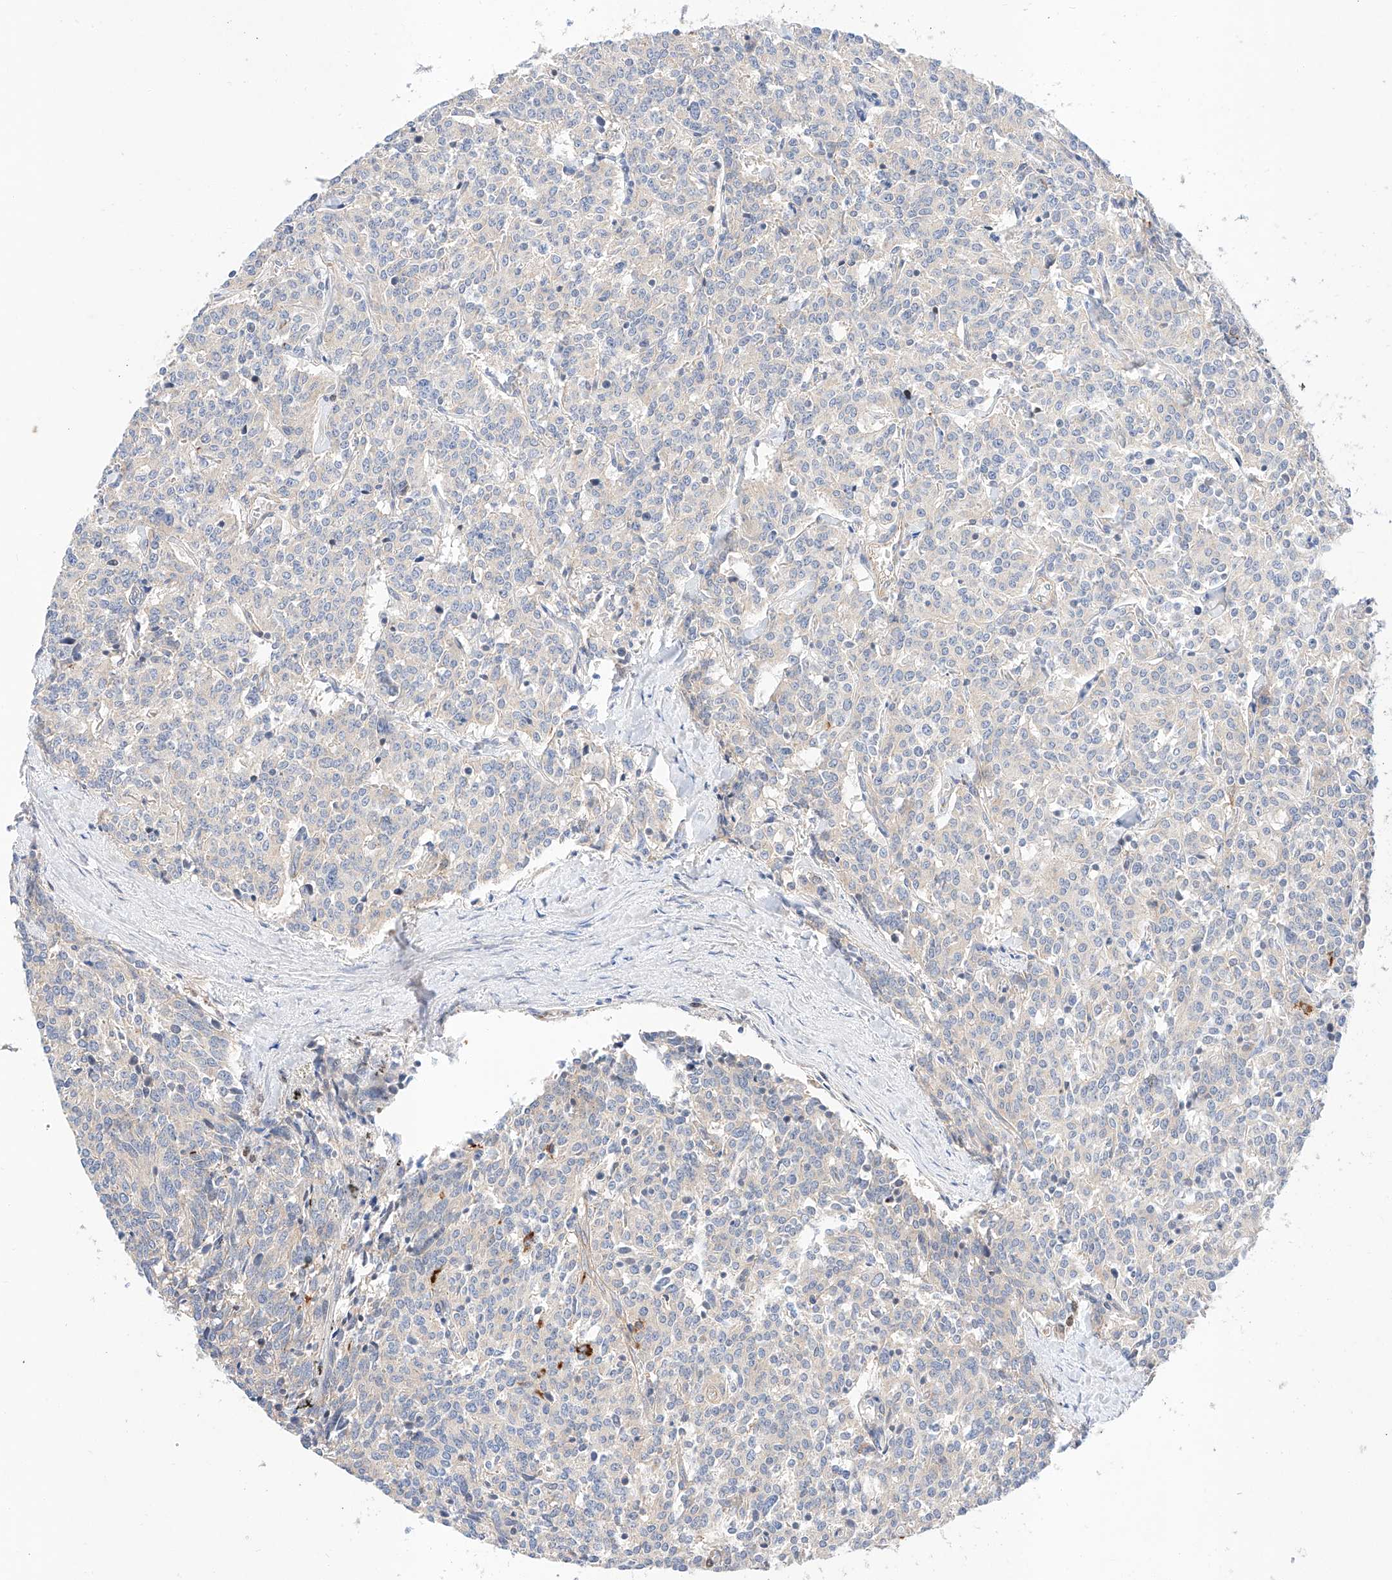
{"staining": {"intensity": "negative", "quantity": "none", "location": "none"}, "tissue": "carcinoid", "cell_type": "Tumor cells", "image_type": "cancer", "snomed": [{"axis": "morphology", "description": "Carcinoid, malignant, NOS"}, {"axis": "topography", "description": "Lung"}], "caption": "Protein analysis of carcinoid (malignant) reveals no significant expression in tumor cells. Brightfield microscopy of immunohistochemistry stained with DAB (brown) and hematoxylin (blue), captured at high magnification.", "gene": "C6orf118", "patient": {"sex": "female", "age": 46}}